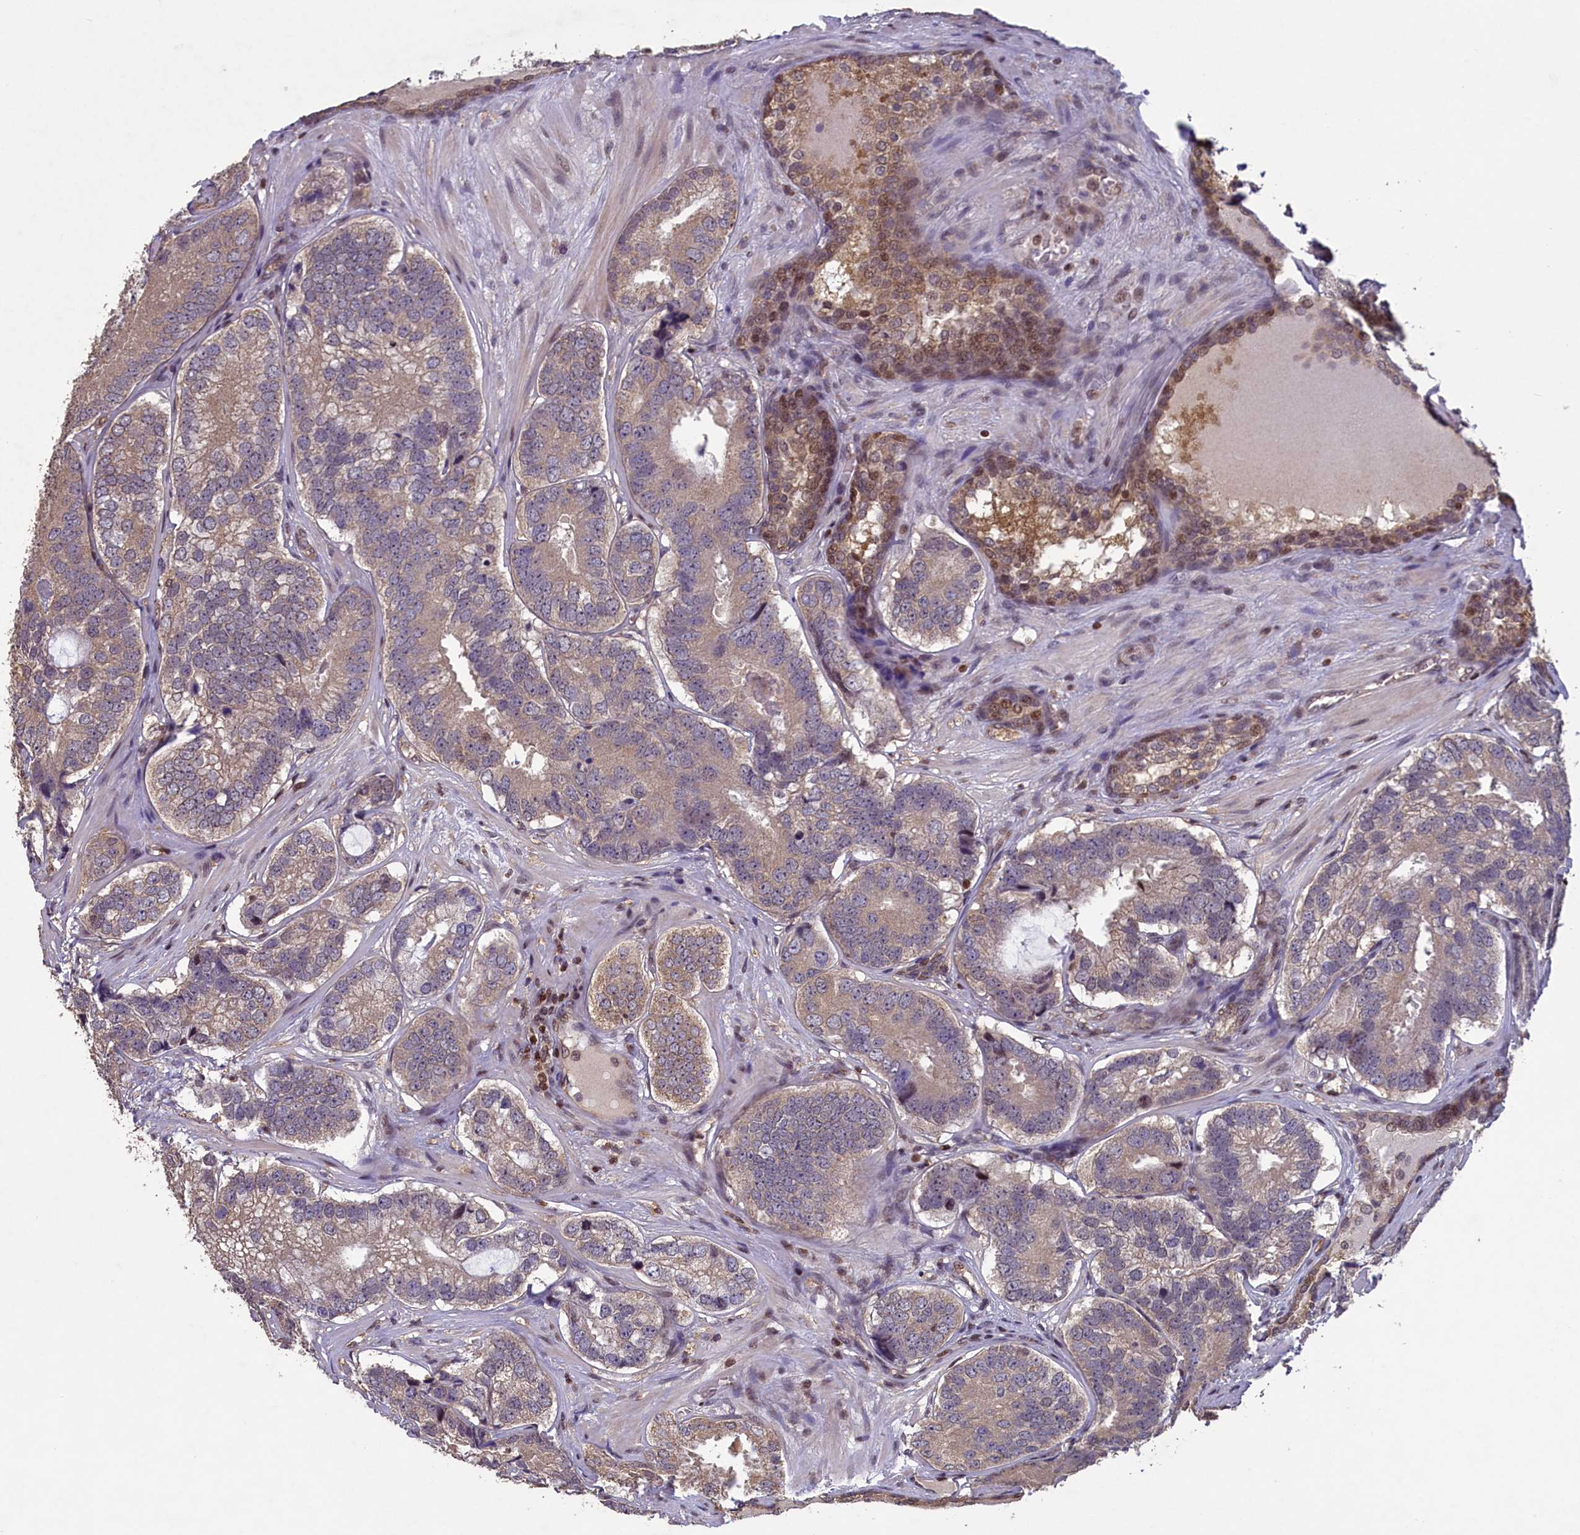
{"staining": {"intensity": "weak", "quantity": "25%-75%", "location": "cytoplasmic/membranous"}, "tissue": "prostate cancer", "cell_type": "Tumor cells", "image_type": "cancer", "snomed": [{"axis": "morphology", "description": "Adenocarcinoma, High grade"}, {"axis": "topography", "description": "Prostate"}], "caption": "Prostate high-grade adenocarcinoma stained for a protein shows weak cytoplasmic/membranous positivity in tumor cells.", "gene": "NUBP1", "patient": {"sex": "male", "age": 63}}